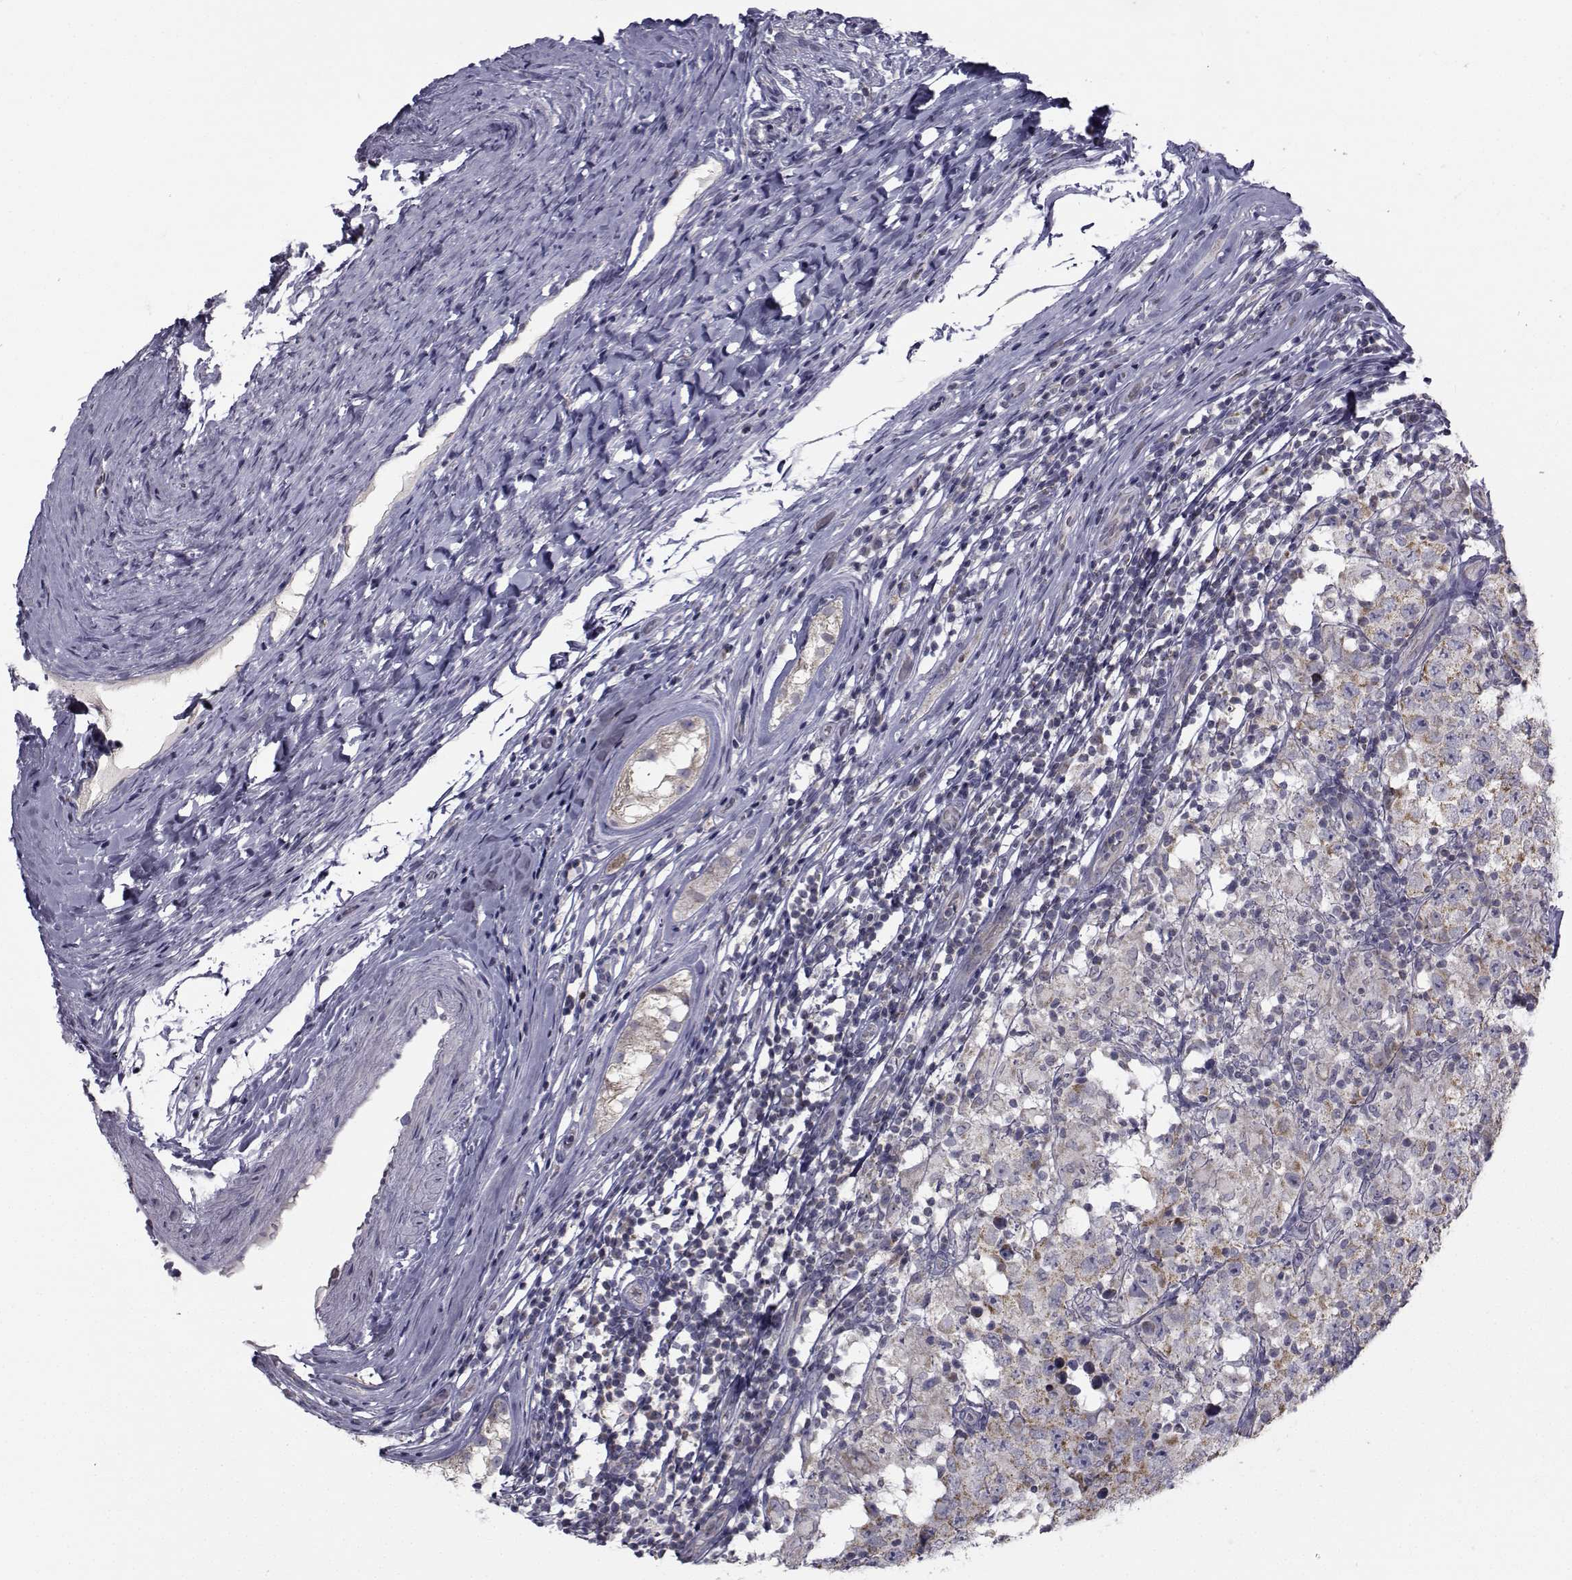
{"staining": {"intensity": "weak", "quantity": ">75%", "location": "cytoplasmic/membranous"}, "tissue": "testis cancer", "cell_type": "Tumor cells", "image_type": "cancer", "snomed": [{"axis": "morphology", "description": "Seminoma, NOS"}, {"axis": "morphology", "description": "Carcinoma, Embryonal, NOS"}, {"axis": "topography", "description": "Testis"}], "caption": "DAB (3,3'-diaminobenzidine) immunohistochemical staining of testis cancer displays weak cytoplasmic/membranous protein staining in about >75% of tumor cells.", "gene": "ANGPT1", "patient": {"sex": "male", "age": 41}}